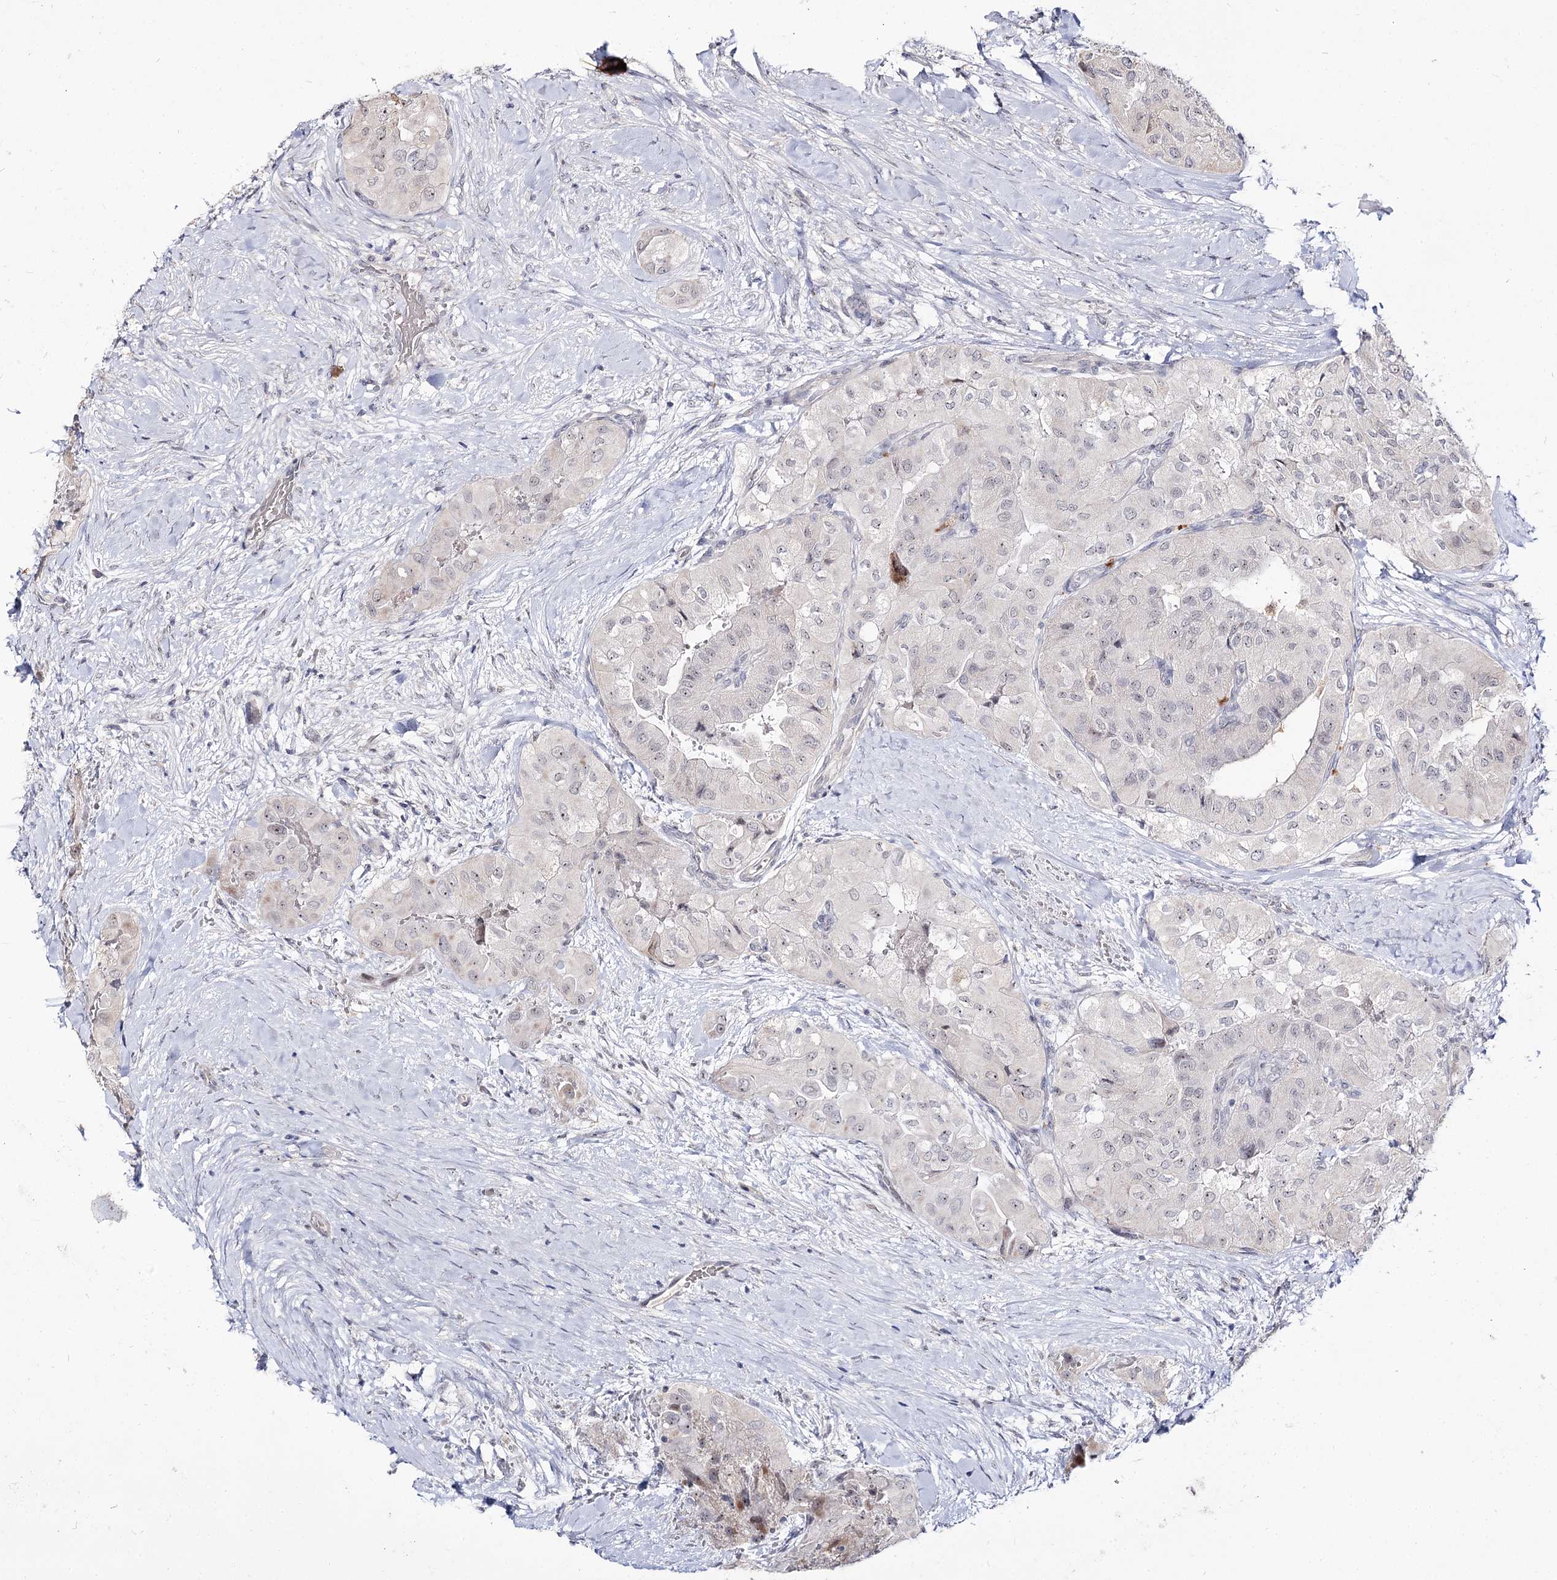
{"staining": {"intensity": "negative", "quantity": "none", "location": "none"}, "tissue": "thyroid cancer", "cell_type": "Tumor cells", "image_type": "cancer", "snomed": [{"axis": "morphology", "description": "Papillary adenocarcinoma, NOS"}, {"axis": "topography", "description": "Thyroid gland"}], "caption": "Tumor cells show no significant expression in papillary adenocarcinoma (thyroid). (Brightfield microscopy of DAB (3,3'-diaminobenzidine) IHC at high magnification).", "gene": "RRP9", "patient": {"sex": "female", "age": 59}}